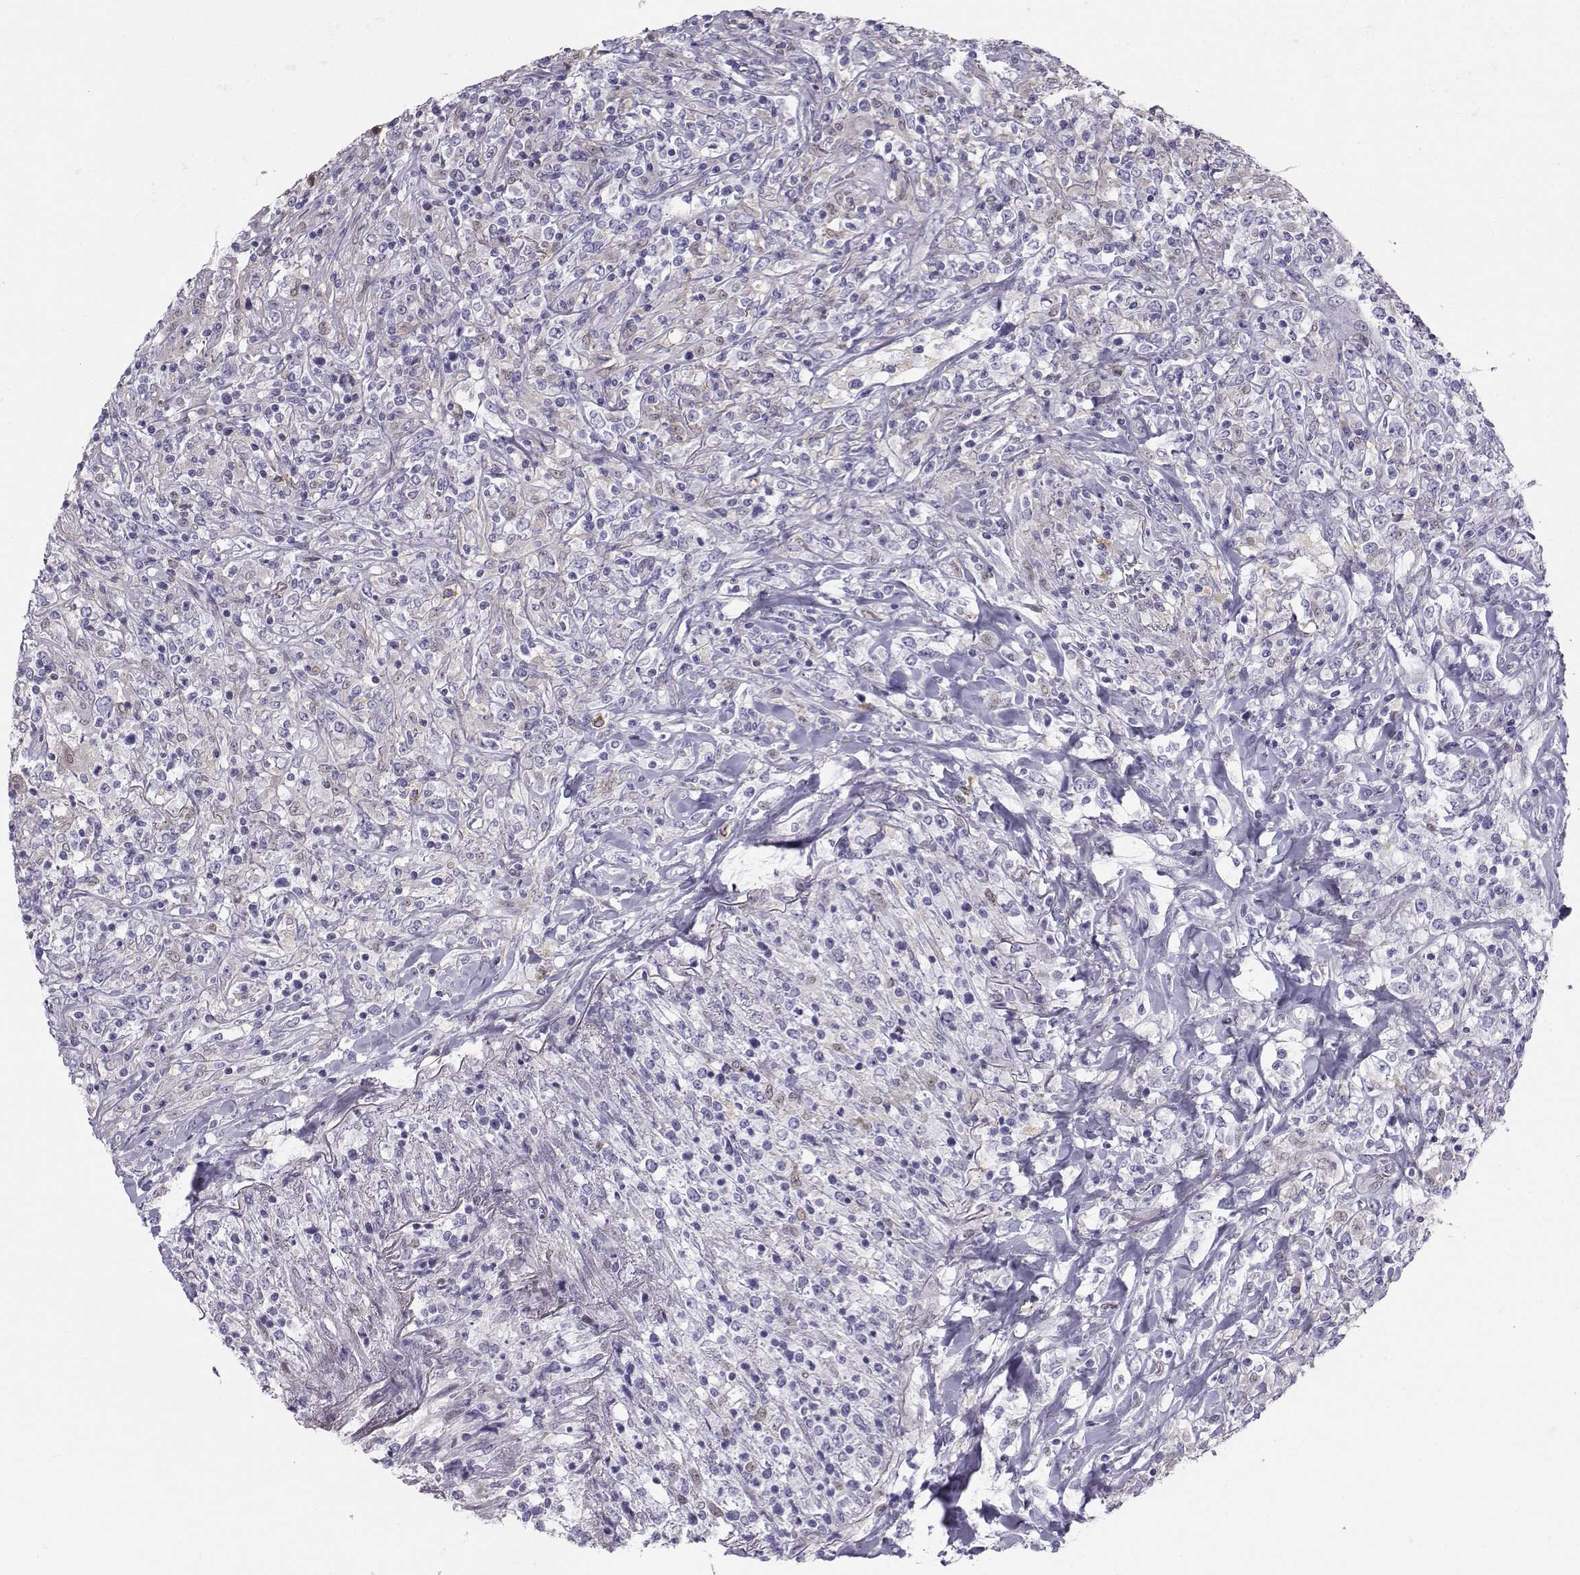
{"staining": {"intensity": "negative", "quantity": "none", "location": "none"}, "tissue": "lymphoma", "cell_type": "Tumor cells", "image_type": "cancer", "snomed": [{"axis": "morphology", "description": "Malignant lymphoma, non-Hodgkin's type, High grade"}, {"axis": "topography", "description": "Lung"}], "caption": "DAB immunohistochemical staining of lymphoma reveals no significant positivity in tumor cells.", "gene": "DCLK3", "patient": {"sex": "male", "age": 79}}